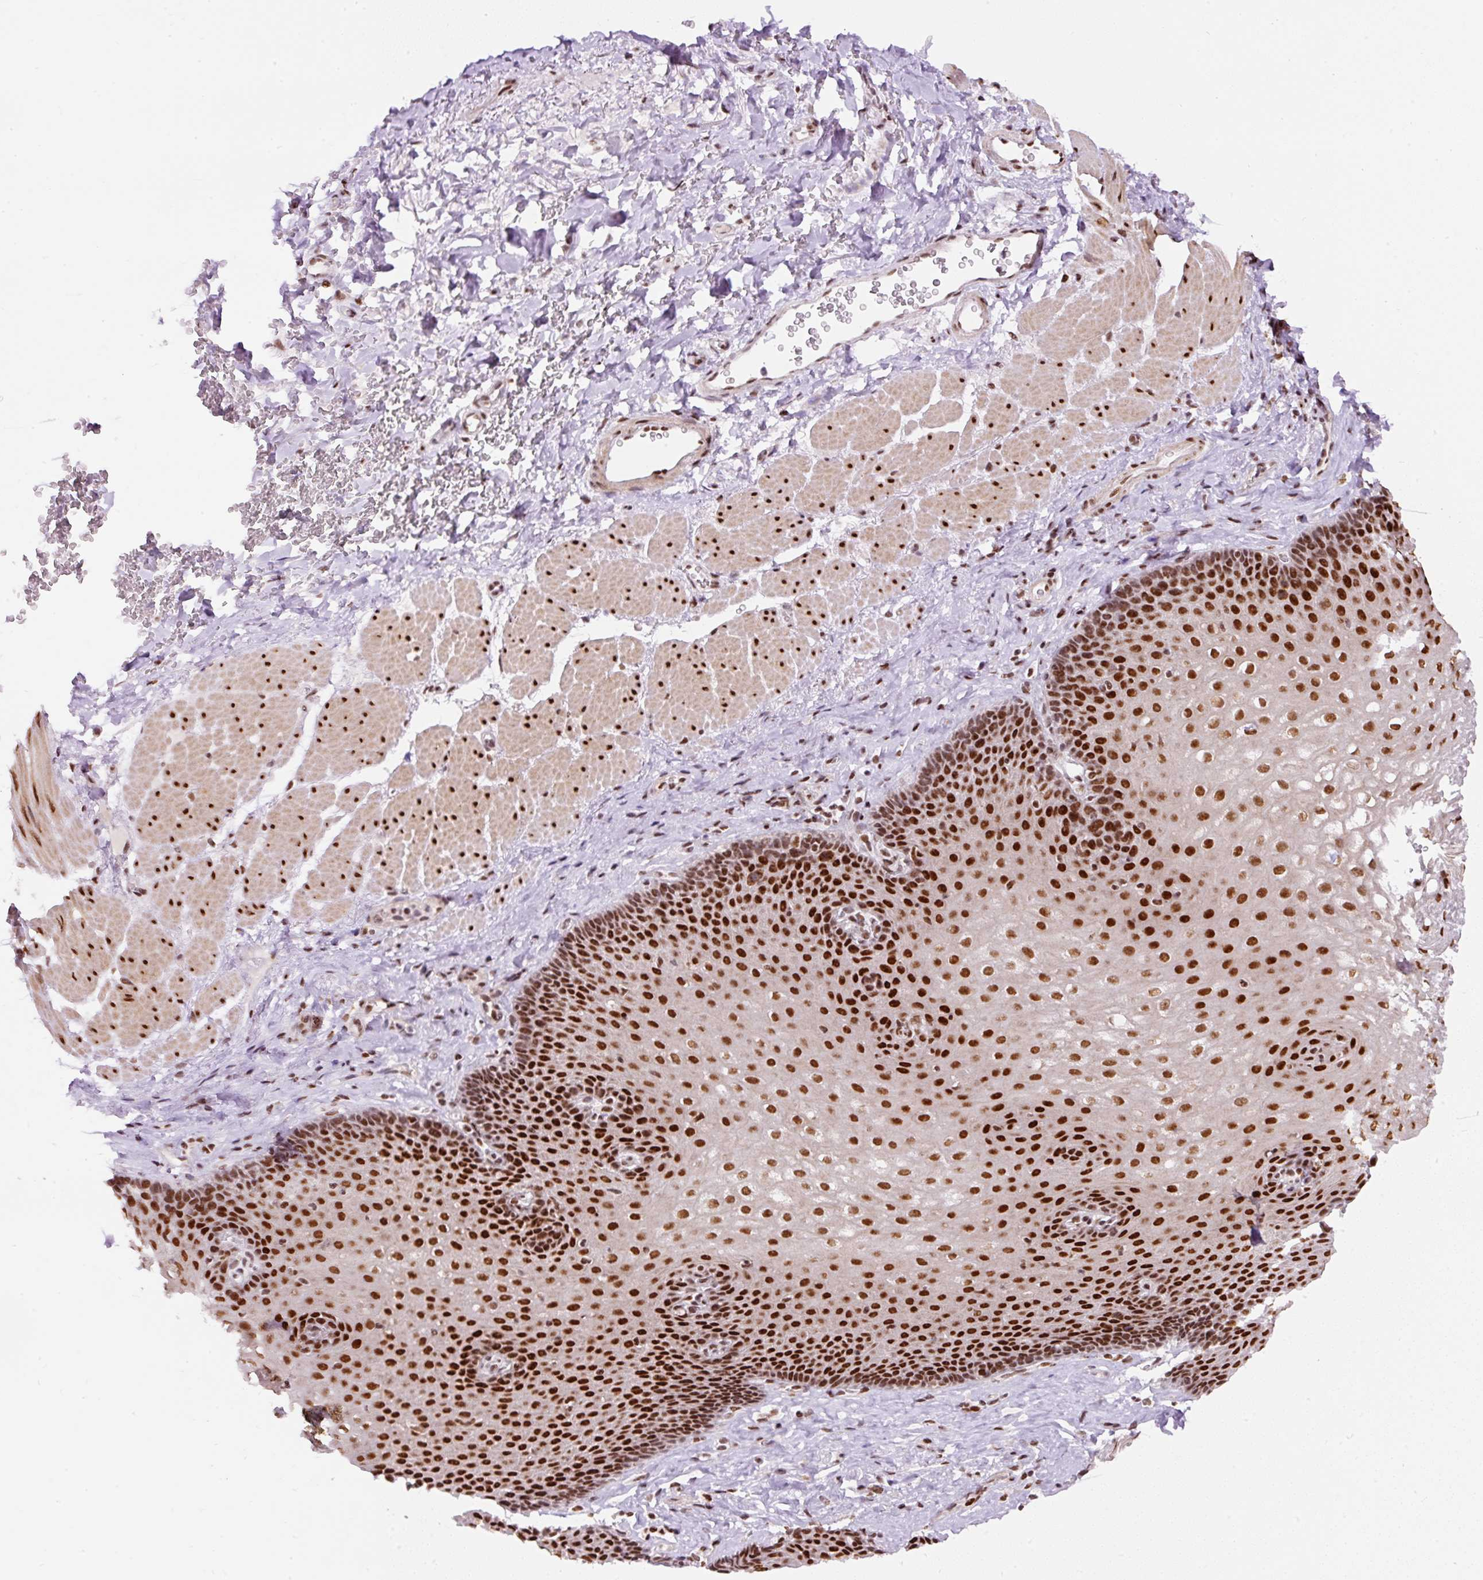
{"staining": {"intensity": "strong", "quantity": ">75%", "location": "nuclear"}, "tissue": "esophagus", "cell_type": "Squamous epithelial cells", "image_type": "normal", "snomed": [{"axis": "morphology", "description": "Normal tissue, NOS"}, {"axis": "topography", "description": "Esophagus"}], "caption": "The image shows a brown stain indicating the presence of a protein in the nuclear of squamous epithelial cells in esophagus. (IHC, brightfield microscopy, high magnification).", "gene": "HNRNPC", "patient": {"sex": "female", "age": 66}}